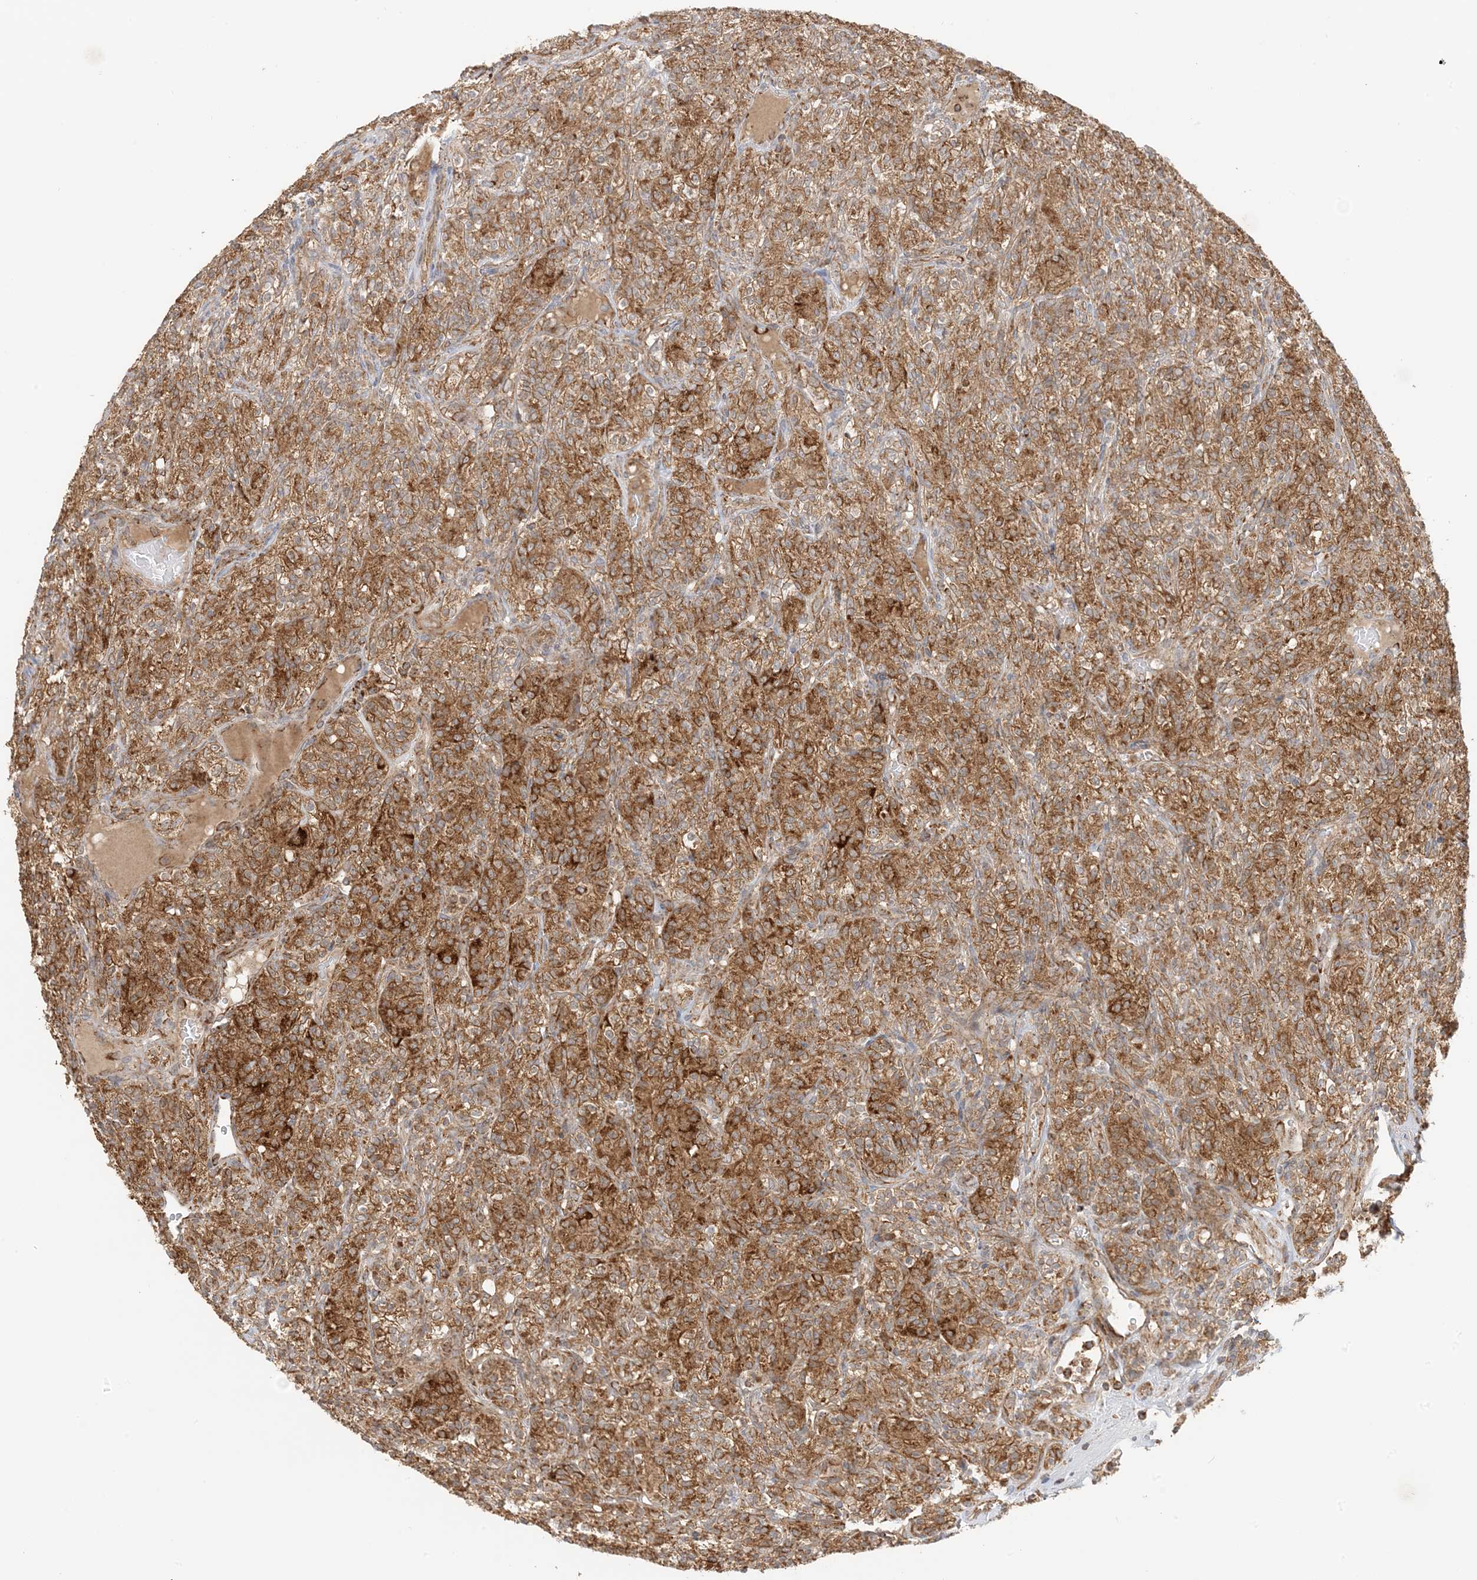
{"staining": {"intensity": "strong", "quantity": ">75%", "location": "cytoplasmic/membranous"}, "tissue": "renal cancer", "cell_type": "Tumor cells", "image_type": "cancer", "snomed": [{"axis": "morphology", "description": "Adenocarcinoma, NOS"}, {"axis": "topography", "description": "Kidney"}], "caption": "A micrograph of human renal adenocarcinoma stained for a protein reveals strong cytoplasmic/membranous brown staining in tumor cells. (DAB = brown stain, brightfield microscopy at high magnification).", "gene": "N4BP3", "patient": {"sex": "male", "age": 77}}